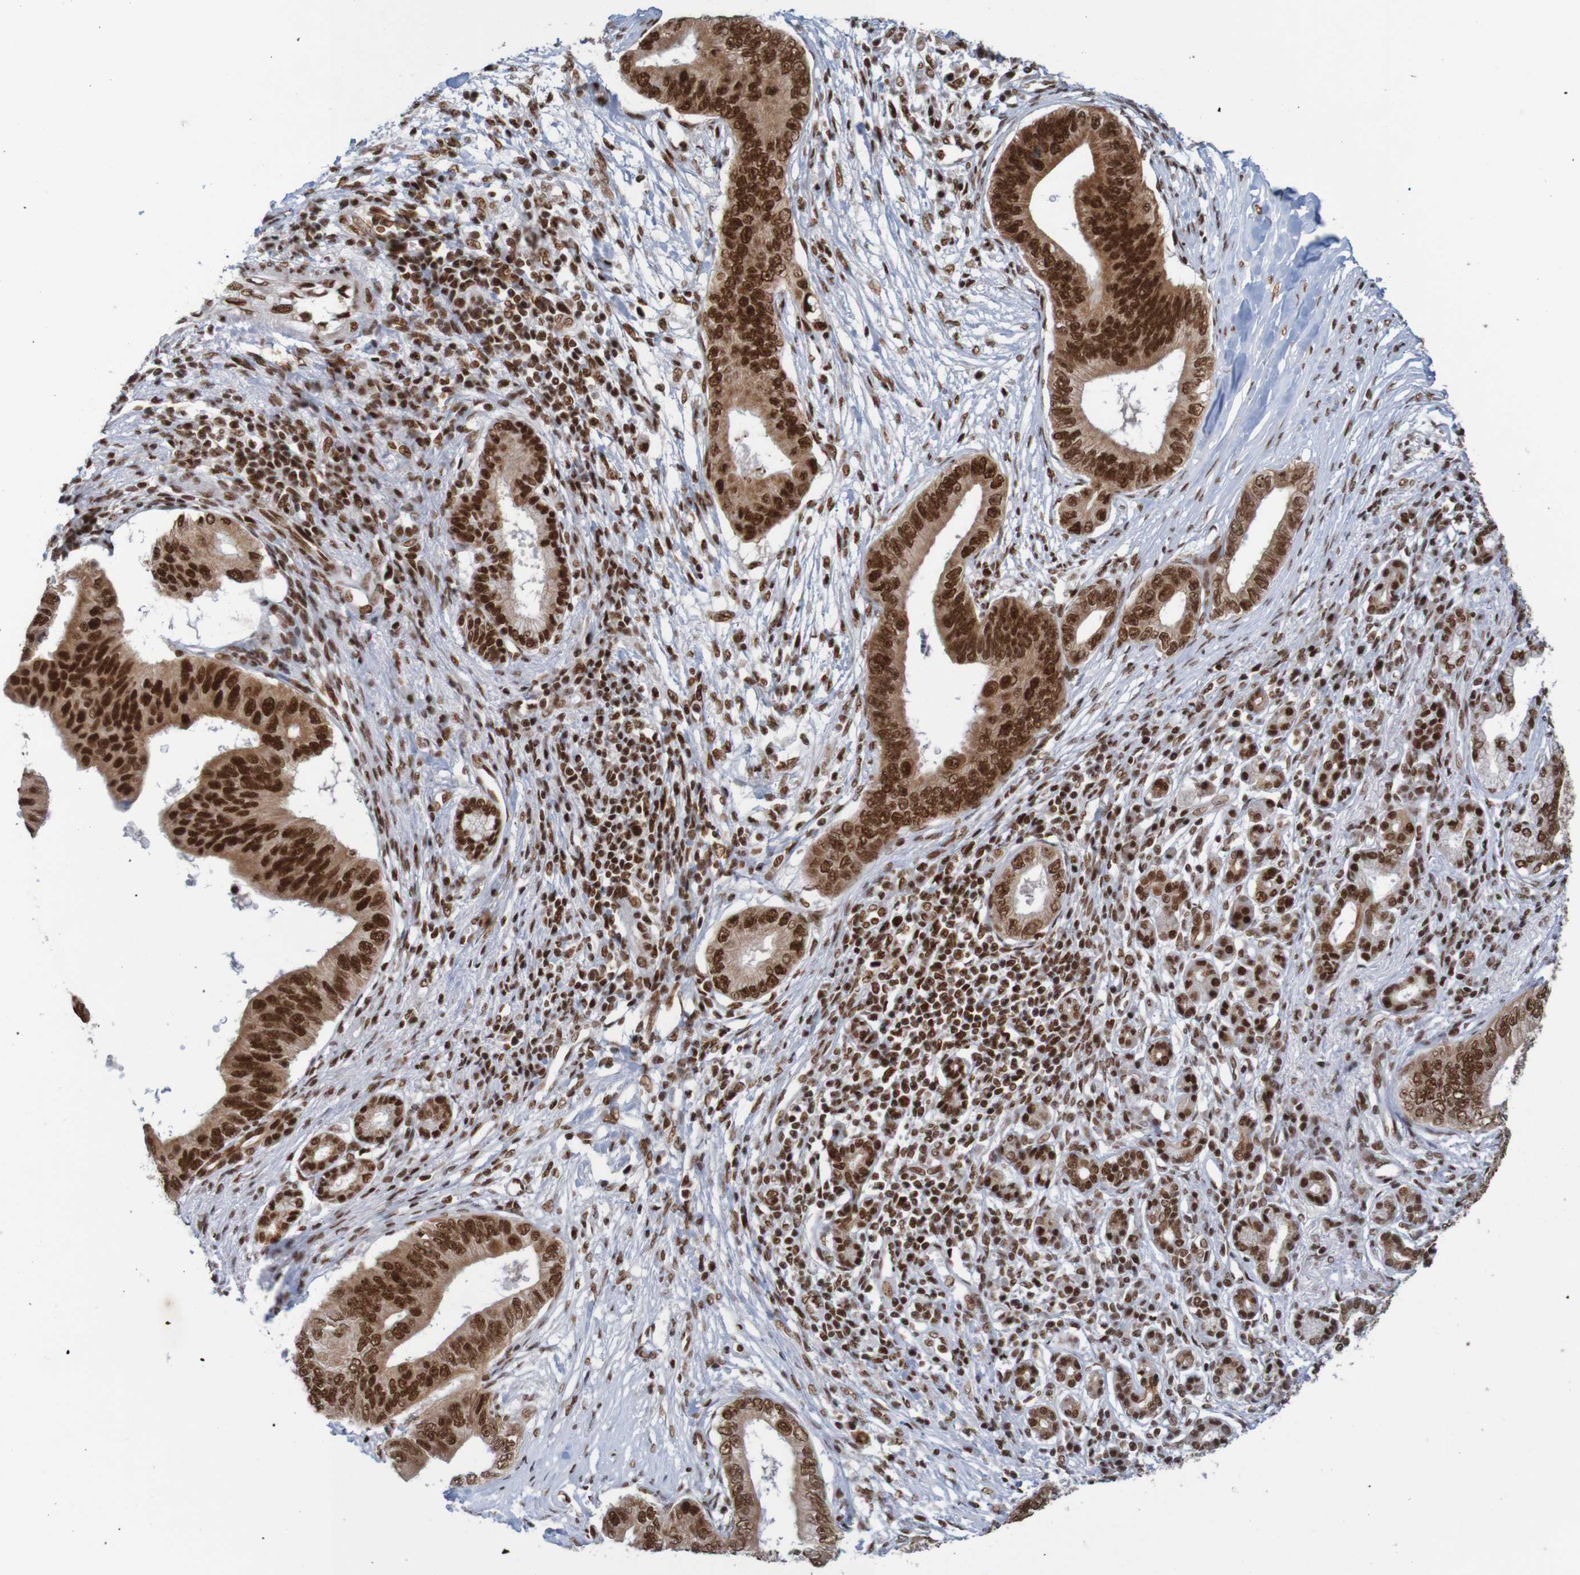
{"staining": {"intensity": "strong", "quantity": ">75%", "location": "nuclear"}, "tissue": "pancreatic cancer", "cell_type": "Tumor cells", "image_type": "cancer", "snomed": [{"axis": "morphology", "description": "Adenocarcinoma, NOS"}, {"axis": "topography", "description": "Pancreas"}], "caption": "Adenocarcinoma (pancreatic) stained with a brown dye exhibits strong nuclear positive expression in about >75% of tumor cells.", "gene": "THRAP3", "patient": {"sex": "male", "age": 77}}